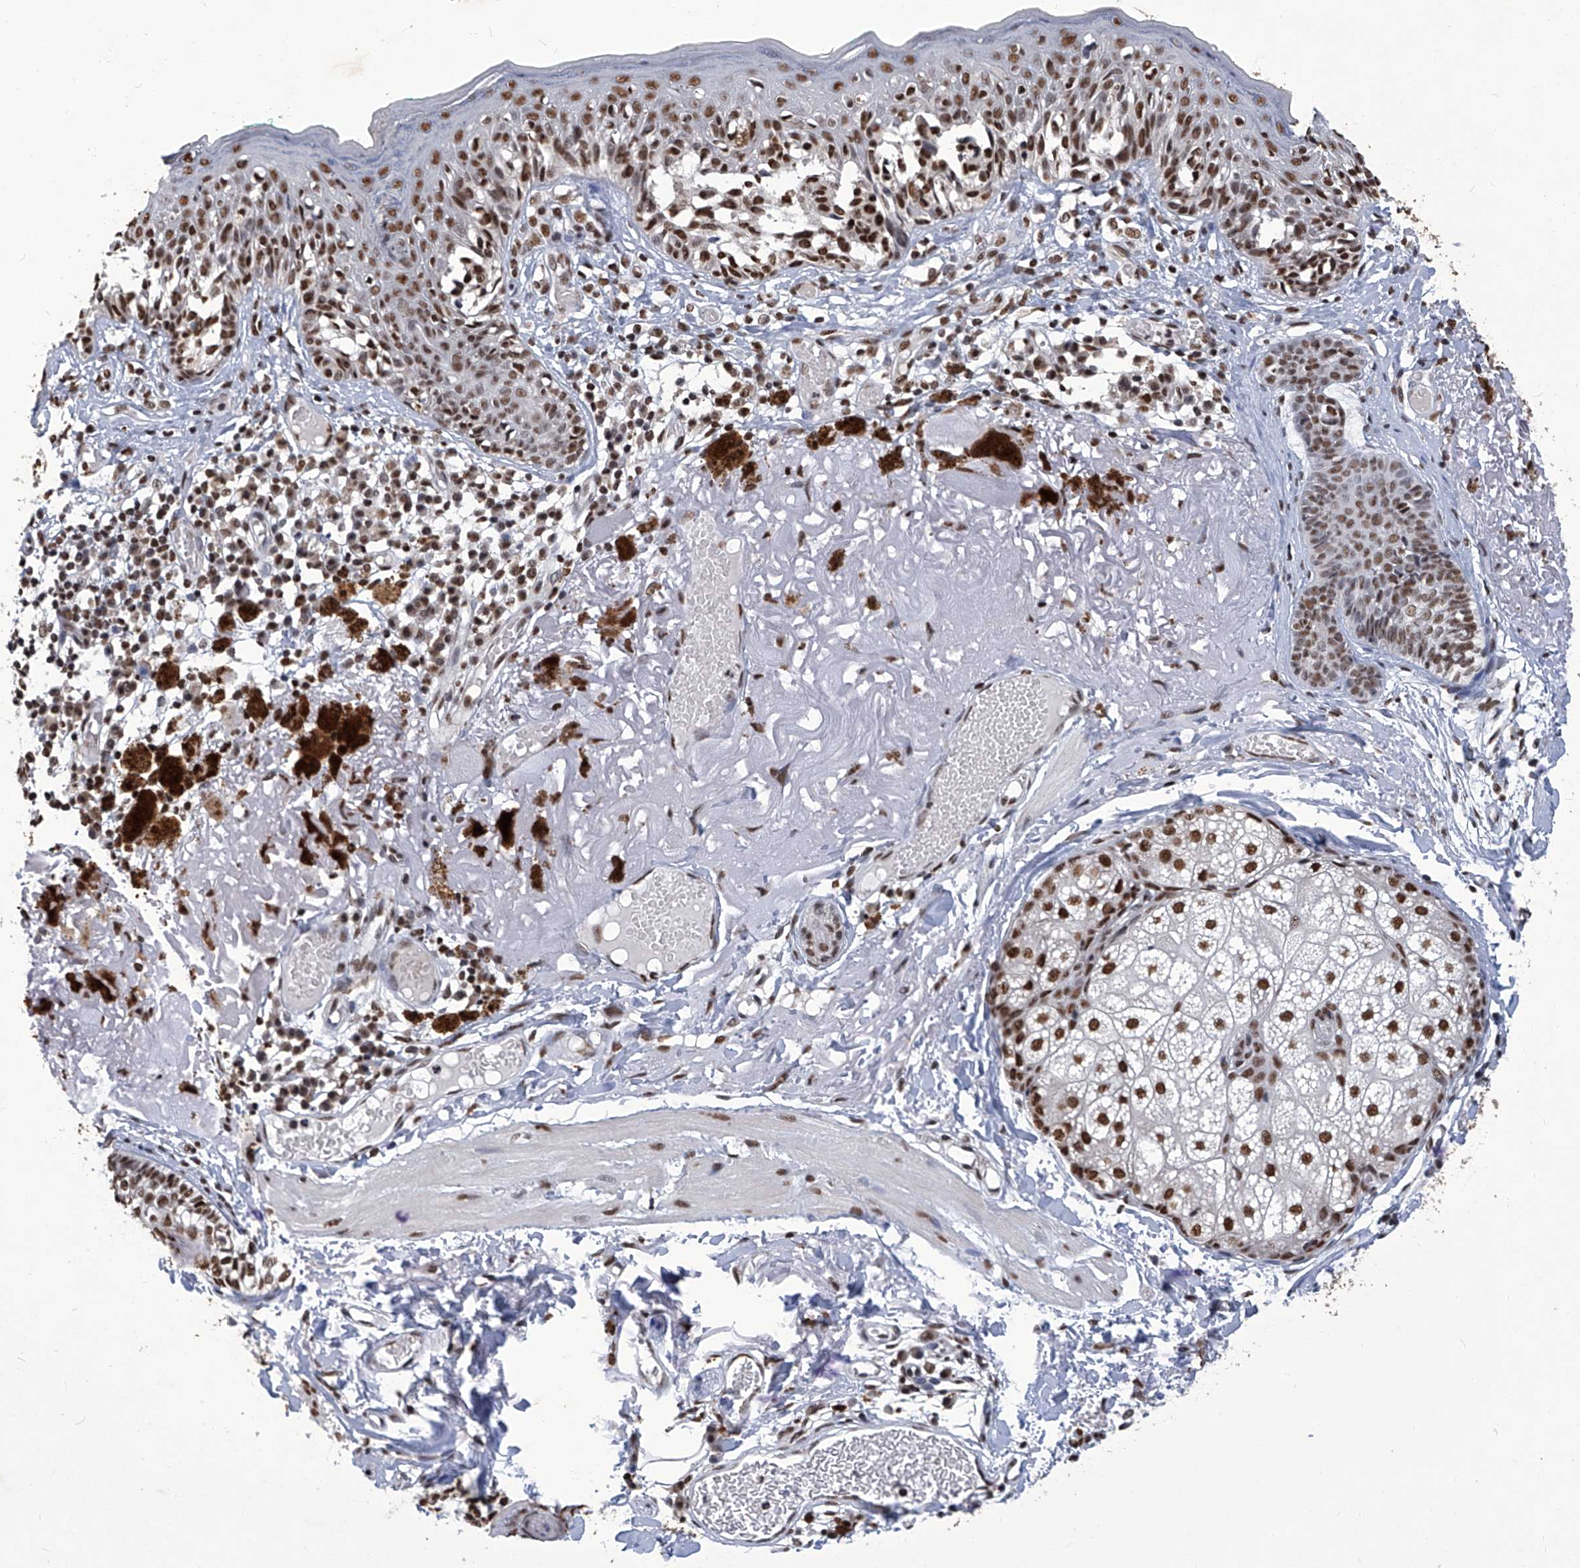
{"staining": {"intensity": "moderate", "quantity": ">75%", "location": "nuclear"}, "tissue": "melanoma", "cell_type": "Tumor cells", "image_type": "cancer", "snomed": [{"axis": "morphology", "description": "Malignant melanoma in situ"}, {"axis": "morphology", "description": "Malignant melanoma, NOS"}, {"axis": "topography", "description": "Skin"}], "caption": "Moderate nuclear positivity is identified in approximately >75% of tumor cells in malignant melanoma.", "gene": "HBP1", "patient": {"sex": "female", "age": 88}}